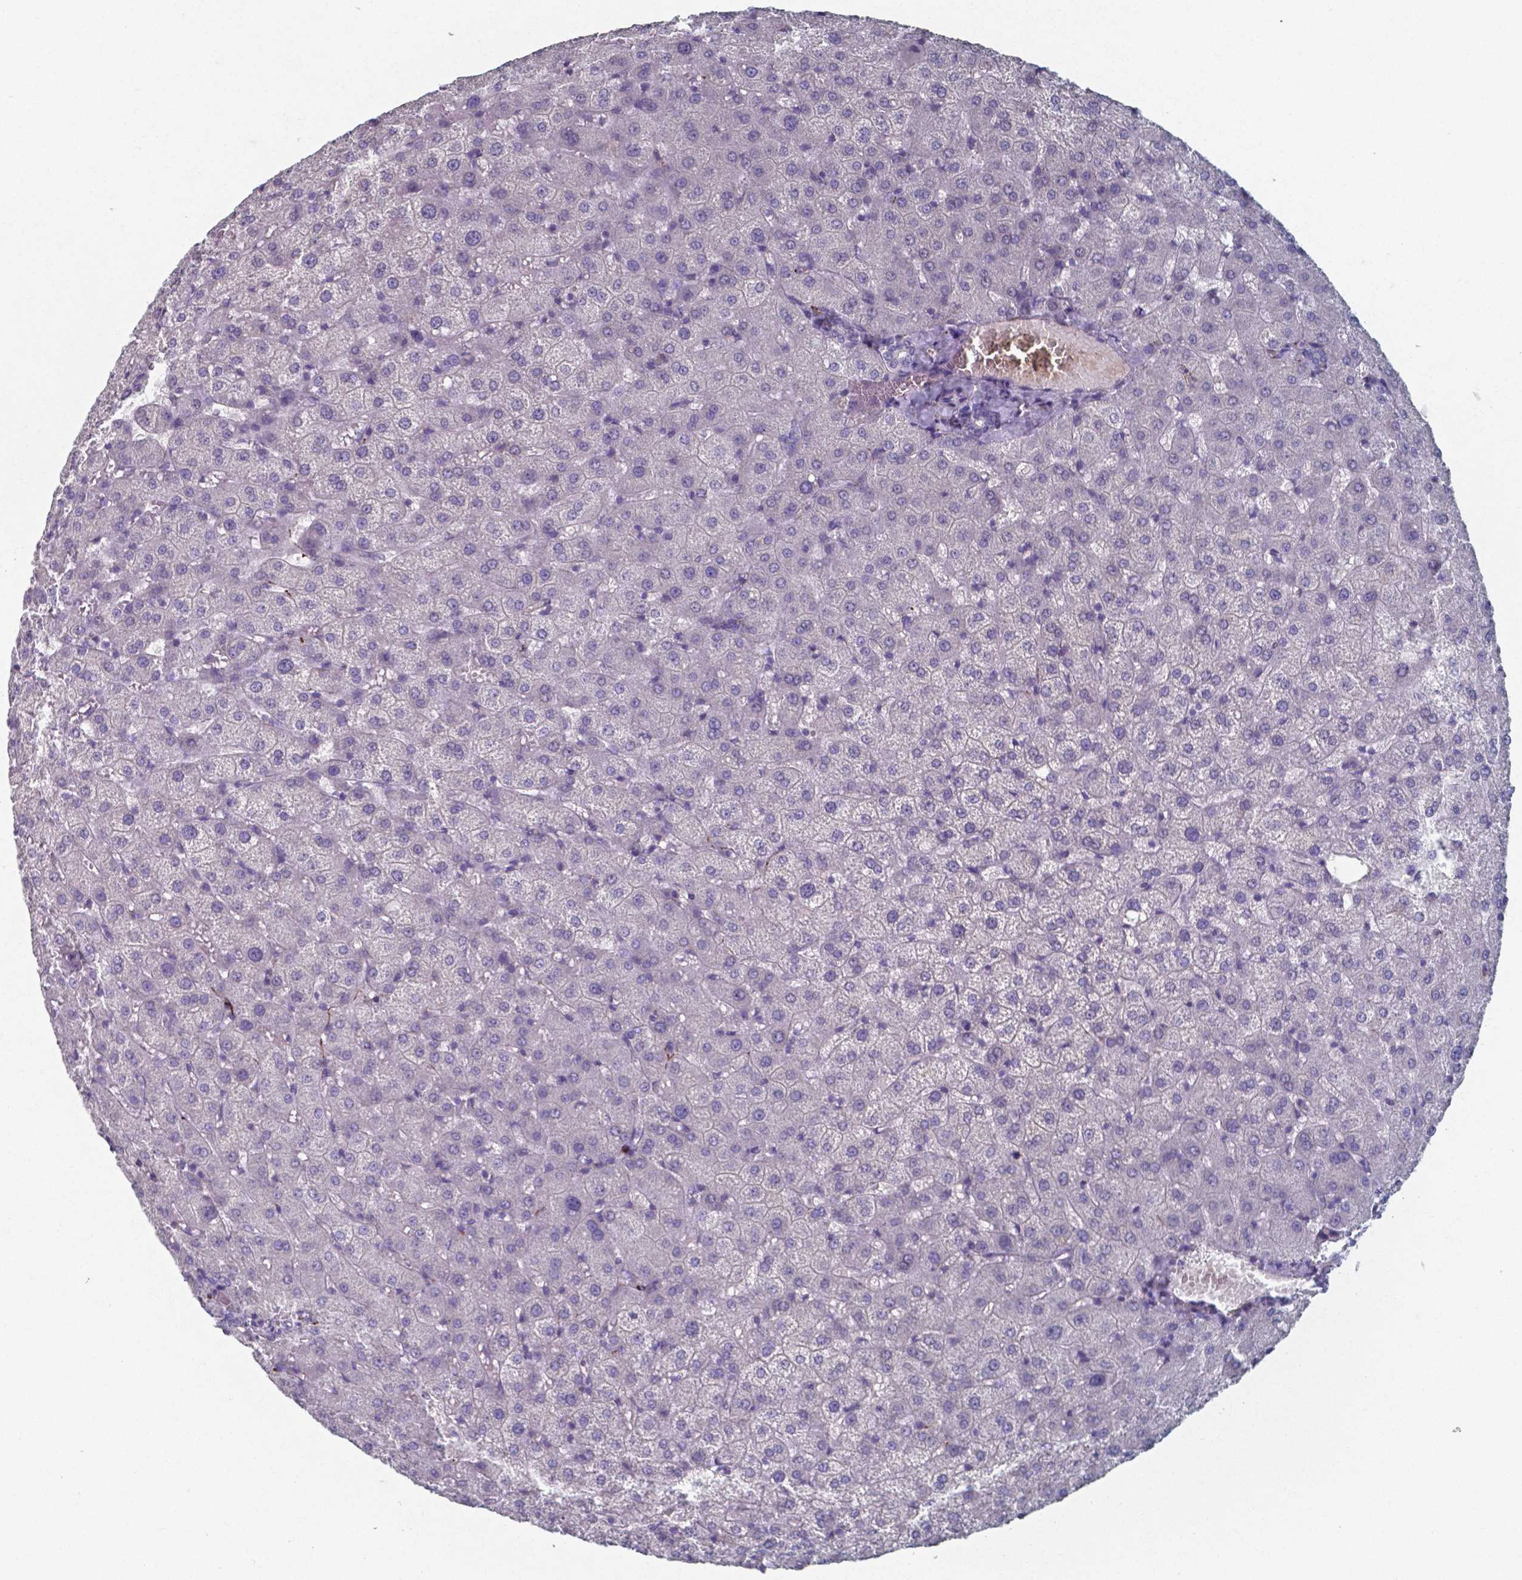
{"staining": {"intensity": "negative", "quantity": "none", "location": "none"}, "tissue": "liver", "cell_type": "Cholangiocytes", "image_type": "normal", "snomed": [{"axis": "morphology", "description": "Normal tissue, NOS"}, {"axis": "topography", "description": "Liver"}], "caption": "Immunohistochemistry of benign human liver displays no positivity in cholangiocytes. The staining is performed using DAB brown chromogen with nuclei counter-stained in using hematoxylin.", "gene": "PLA2R1", "patient": {"sex": "female", "age": 50}}